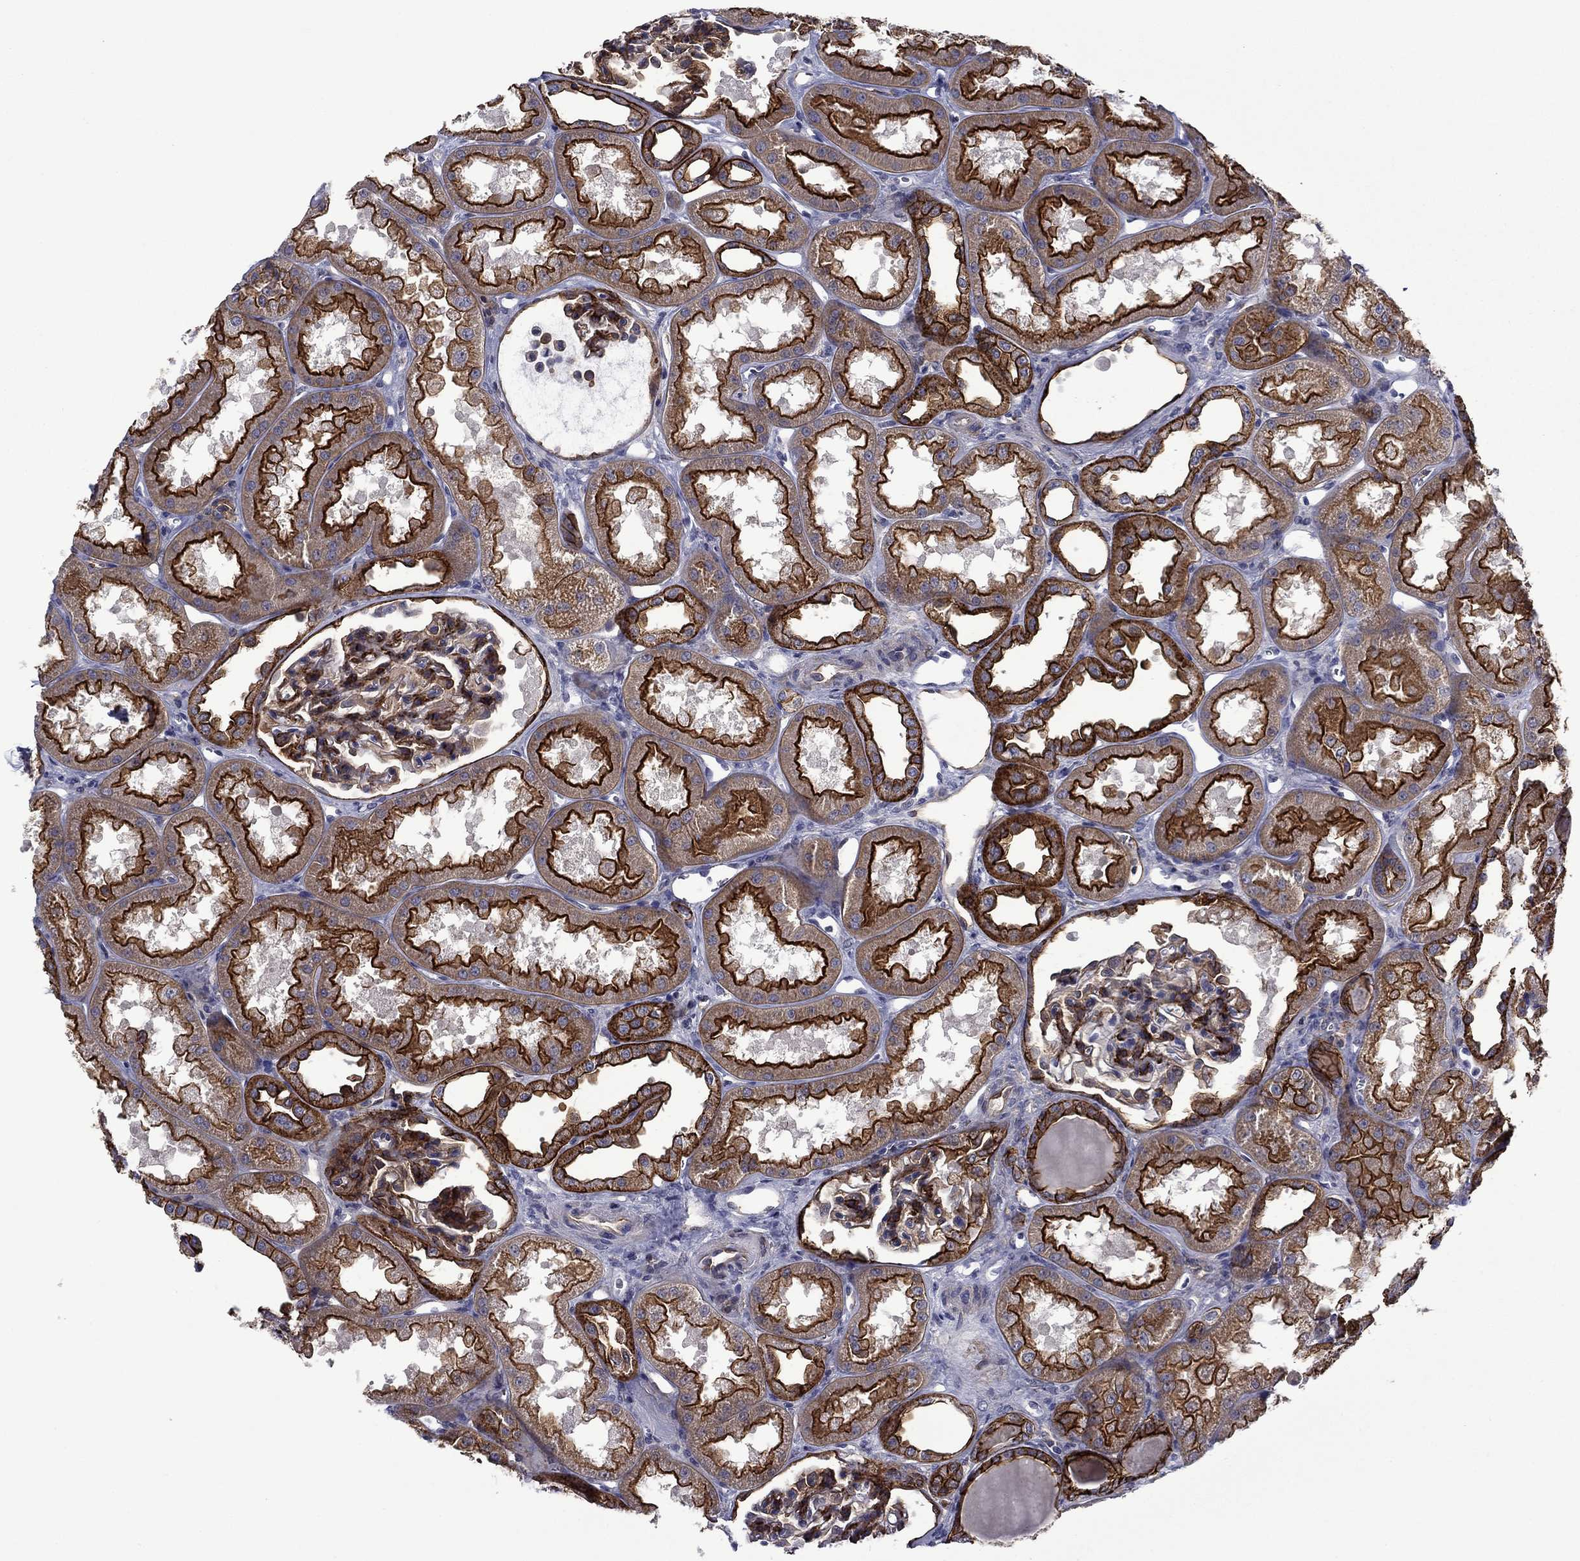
{"staining": {"intensity": "strong", "quantity": "25%-75%", "location": "cytoplasmic/membranous"}, "tissue": "kidney", "cell_type": "Cells in glomeruli", "image_type": "normal", "snomed": [{"axis": "morphology", "description": "Normal tissue, NOS"}, {"axis": "topography", "description": "Kidney"}], "caption": "Protein staining of benign kidney shows strong cytoplasmic/membranous expression in about 25%-75% of cells in glomeruli. Using DAB (3,3'-diaminobenzidine) (brown) and hematoxylin (blue) stains, captured at high magnification using brightfield microscopy.", "gene": "LMO7", "patient": {"sex": "male", "age": 61}}